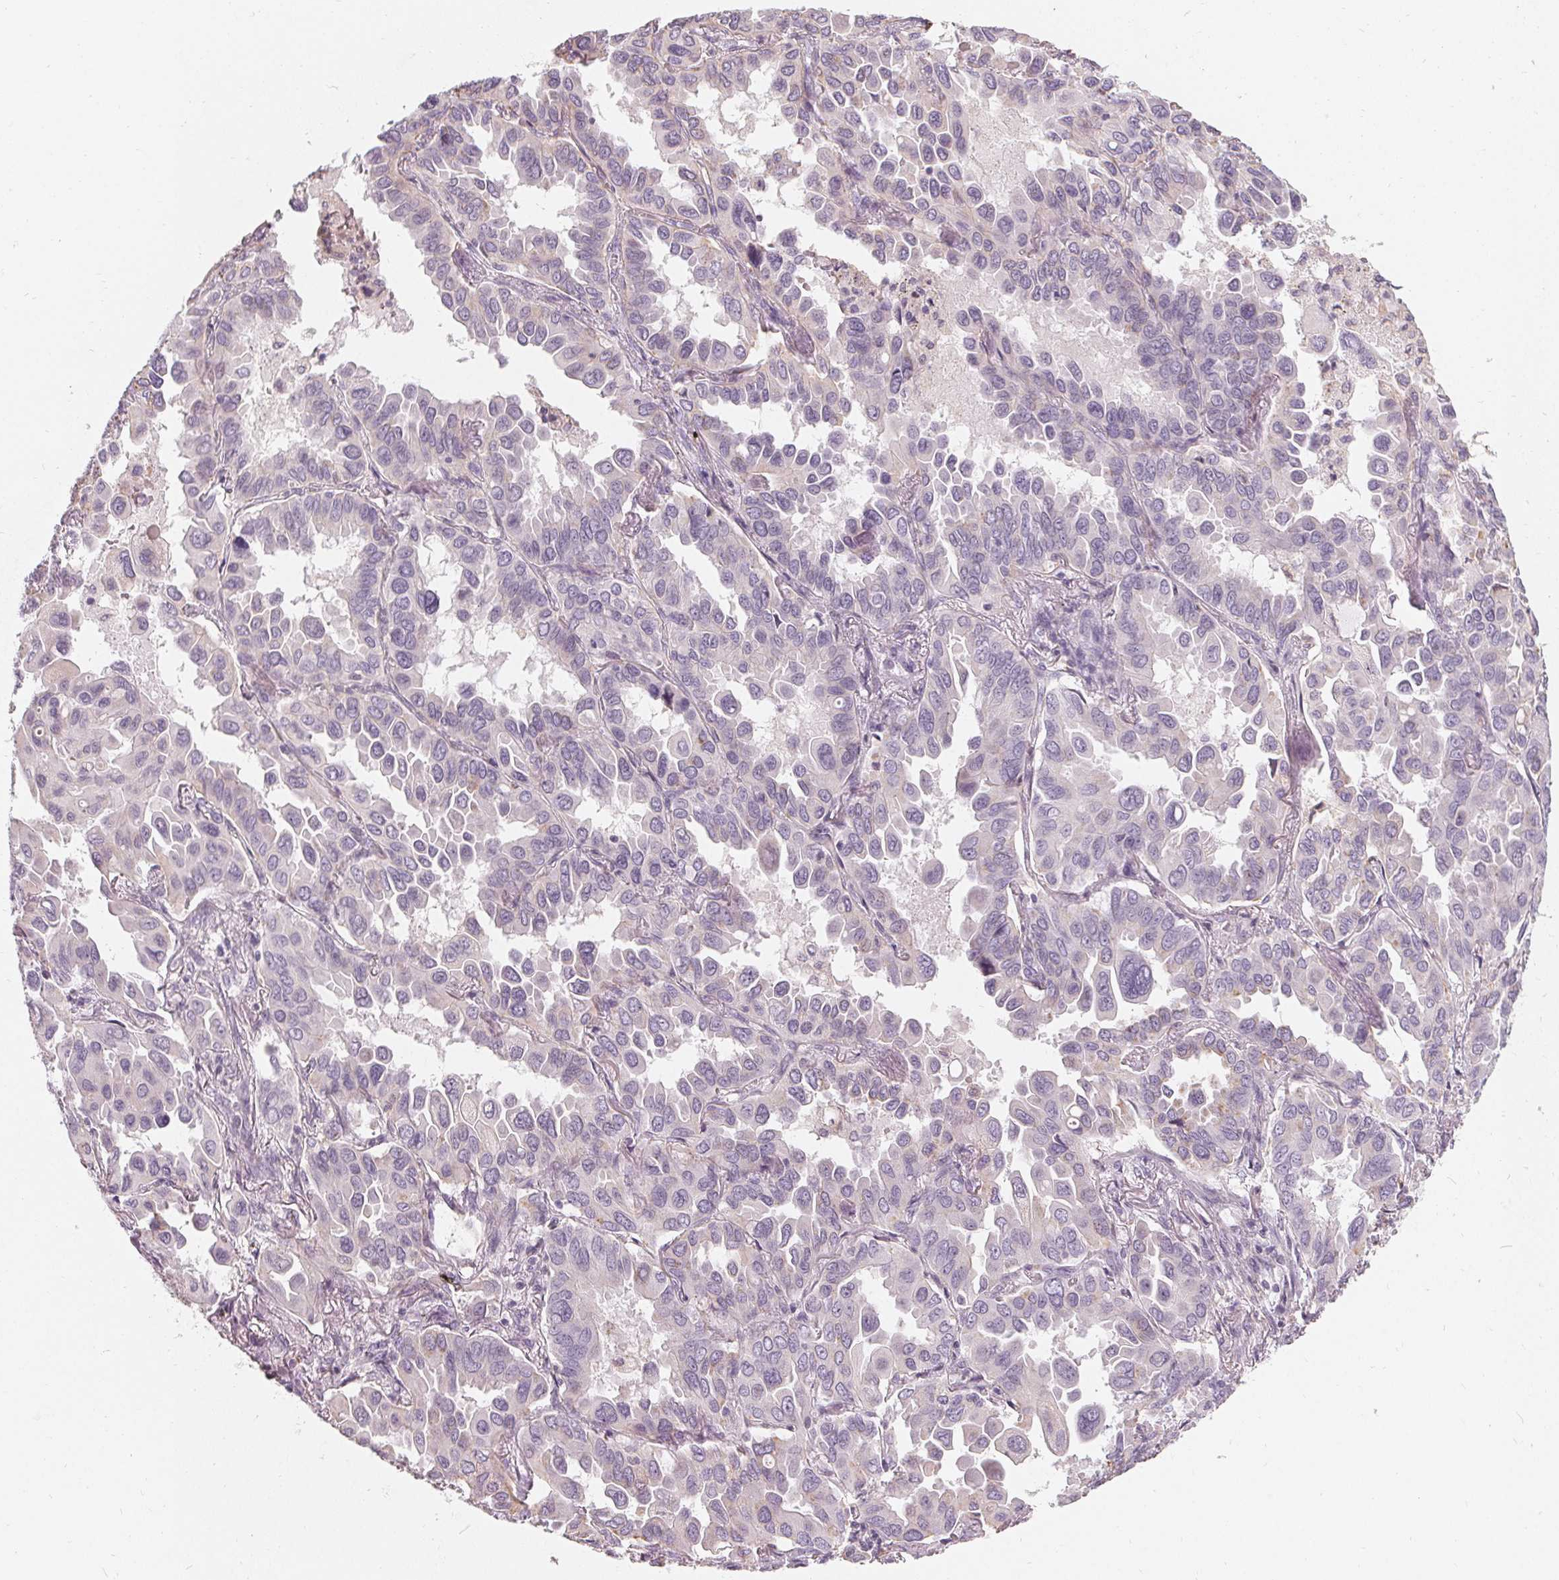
{"staining": {"intensity": "negative", "quantity": "none", "location": "none"}, "tissue": "lung cancer", "cell_type": "Tumor cells", "image_type": "cancer", "snomed": [{"axis": "morphology", "description": "Adenocarcinoma, NOS"}, {"axis": "topography", "description": "Lung"}], "caption": "Tumor cells show no significant expression in lung adenocarcinoma.", "gene": "HOPX", "patient": {"sex": "male", "age": 64}}